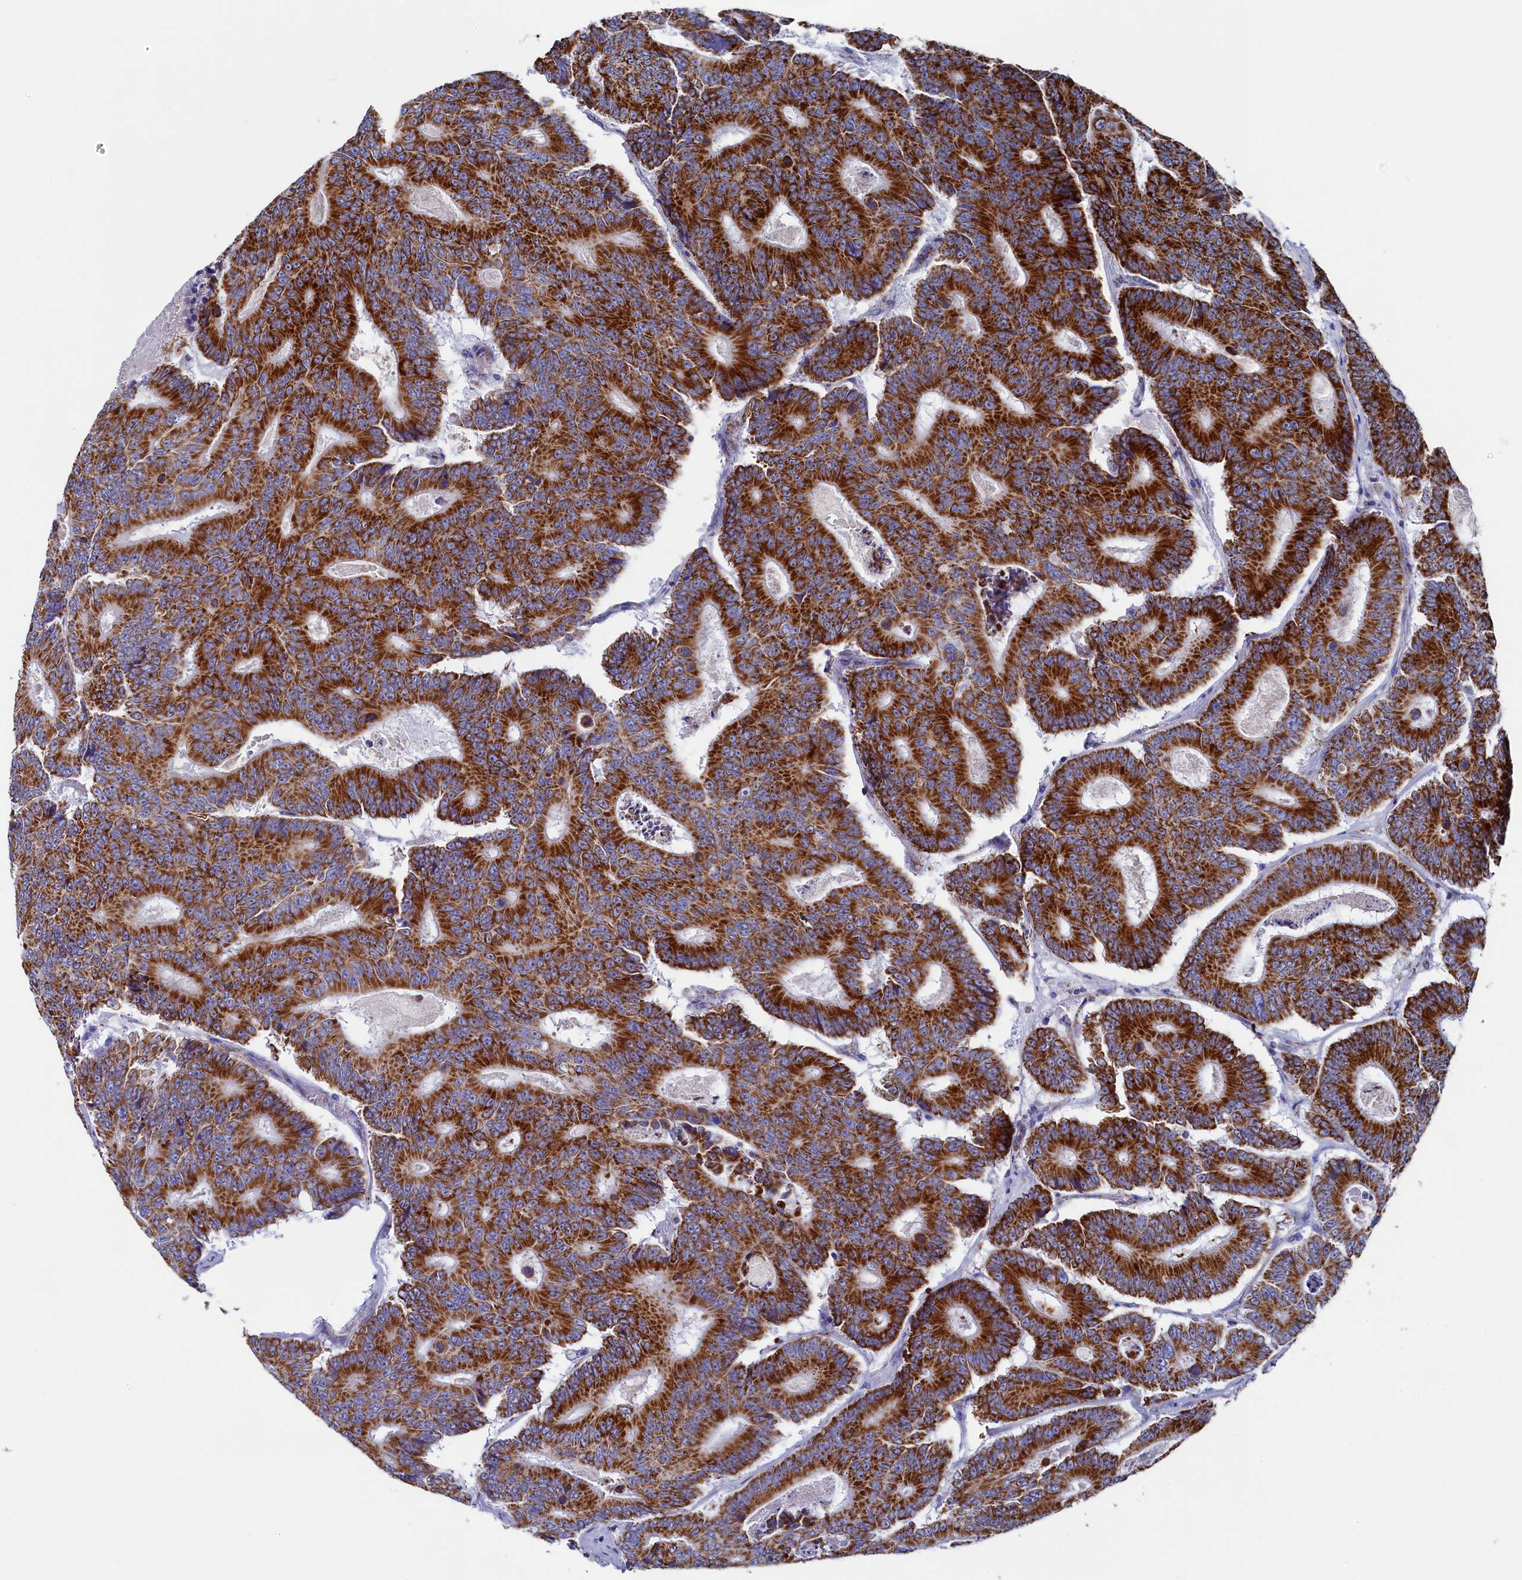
{"staining": {"intensity": "strong", "quantity": ">75%", "location": "cytoplasmic/membranous"}, "tissue": "colorectal cancer", "cell_type": "Tumor cells", "image_type": "cancer", "snomed": [{"axis": "morphology", "description": "Adenocarcinoma, NOS"}, {"axis": "topography", "description": "Colon"}], "caption": "IHC micrograph of neoplastic tissue: human colorectal cancer (adenocarcinoma) stained using immunohistochemistry (IHC) shows high levels of strong protein expression localized specifically in the cytoplasmic/membranous of tumor cells, appearing as a cytoplasmic/membranous brown color.", "gene": "MMAB", "patient": {"sex": "male", "age": 83}}